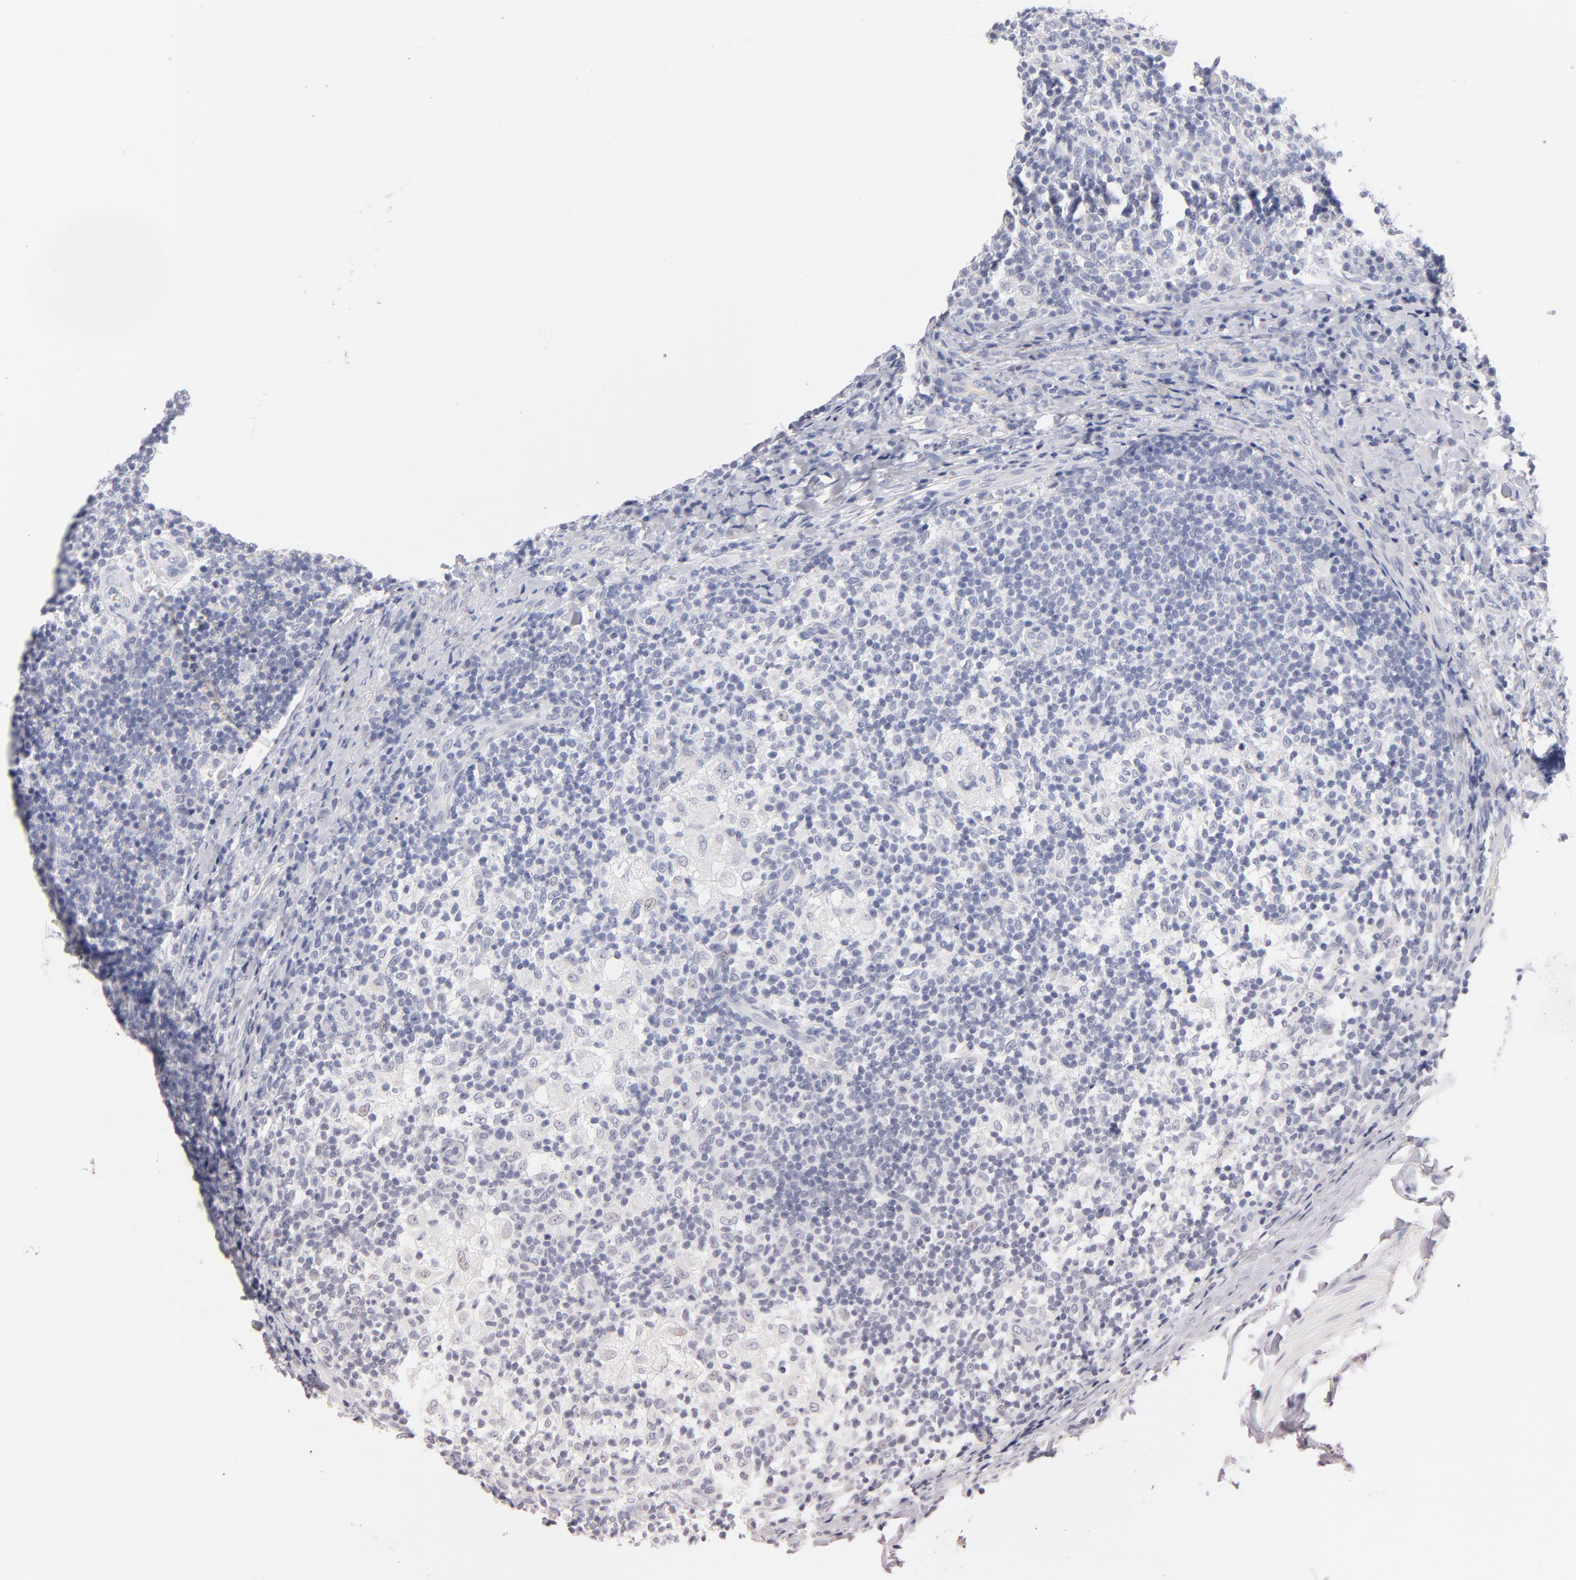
{"staining": {"intensity": "negative", "quantity": "none", "location": "none"}, "tissue": "lymph node", "cell_type": "Germinal center cells", "image_type": "normal", "snomed": [{"axis": "morphology", "description": "Normal tissue, NOS"}, {"axis": "morphology", "description": "Inflammation, NOS"}, {"axis": "topography", "description": "Lymph node"}], "caption": "The immunohistochemistry (IHC) histopathology image has no significant staining in germinal center cells of lymph node. The staining is performed using DAB brown chromogen with nuclei counter-stained in using hematoxylin.", "gene": "KHNYN", "patient": {"sex": "male", "age": 46}}